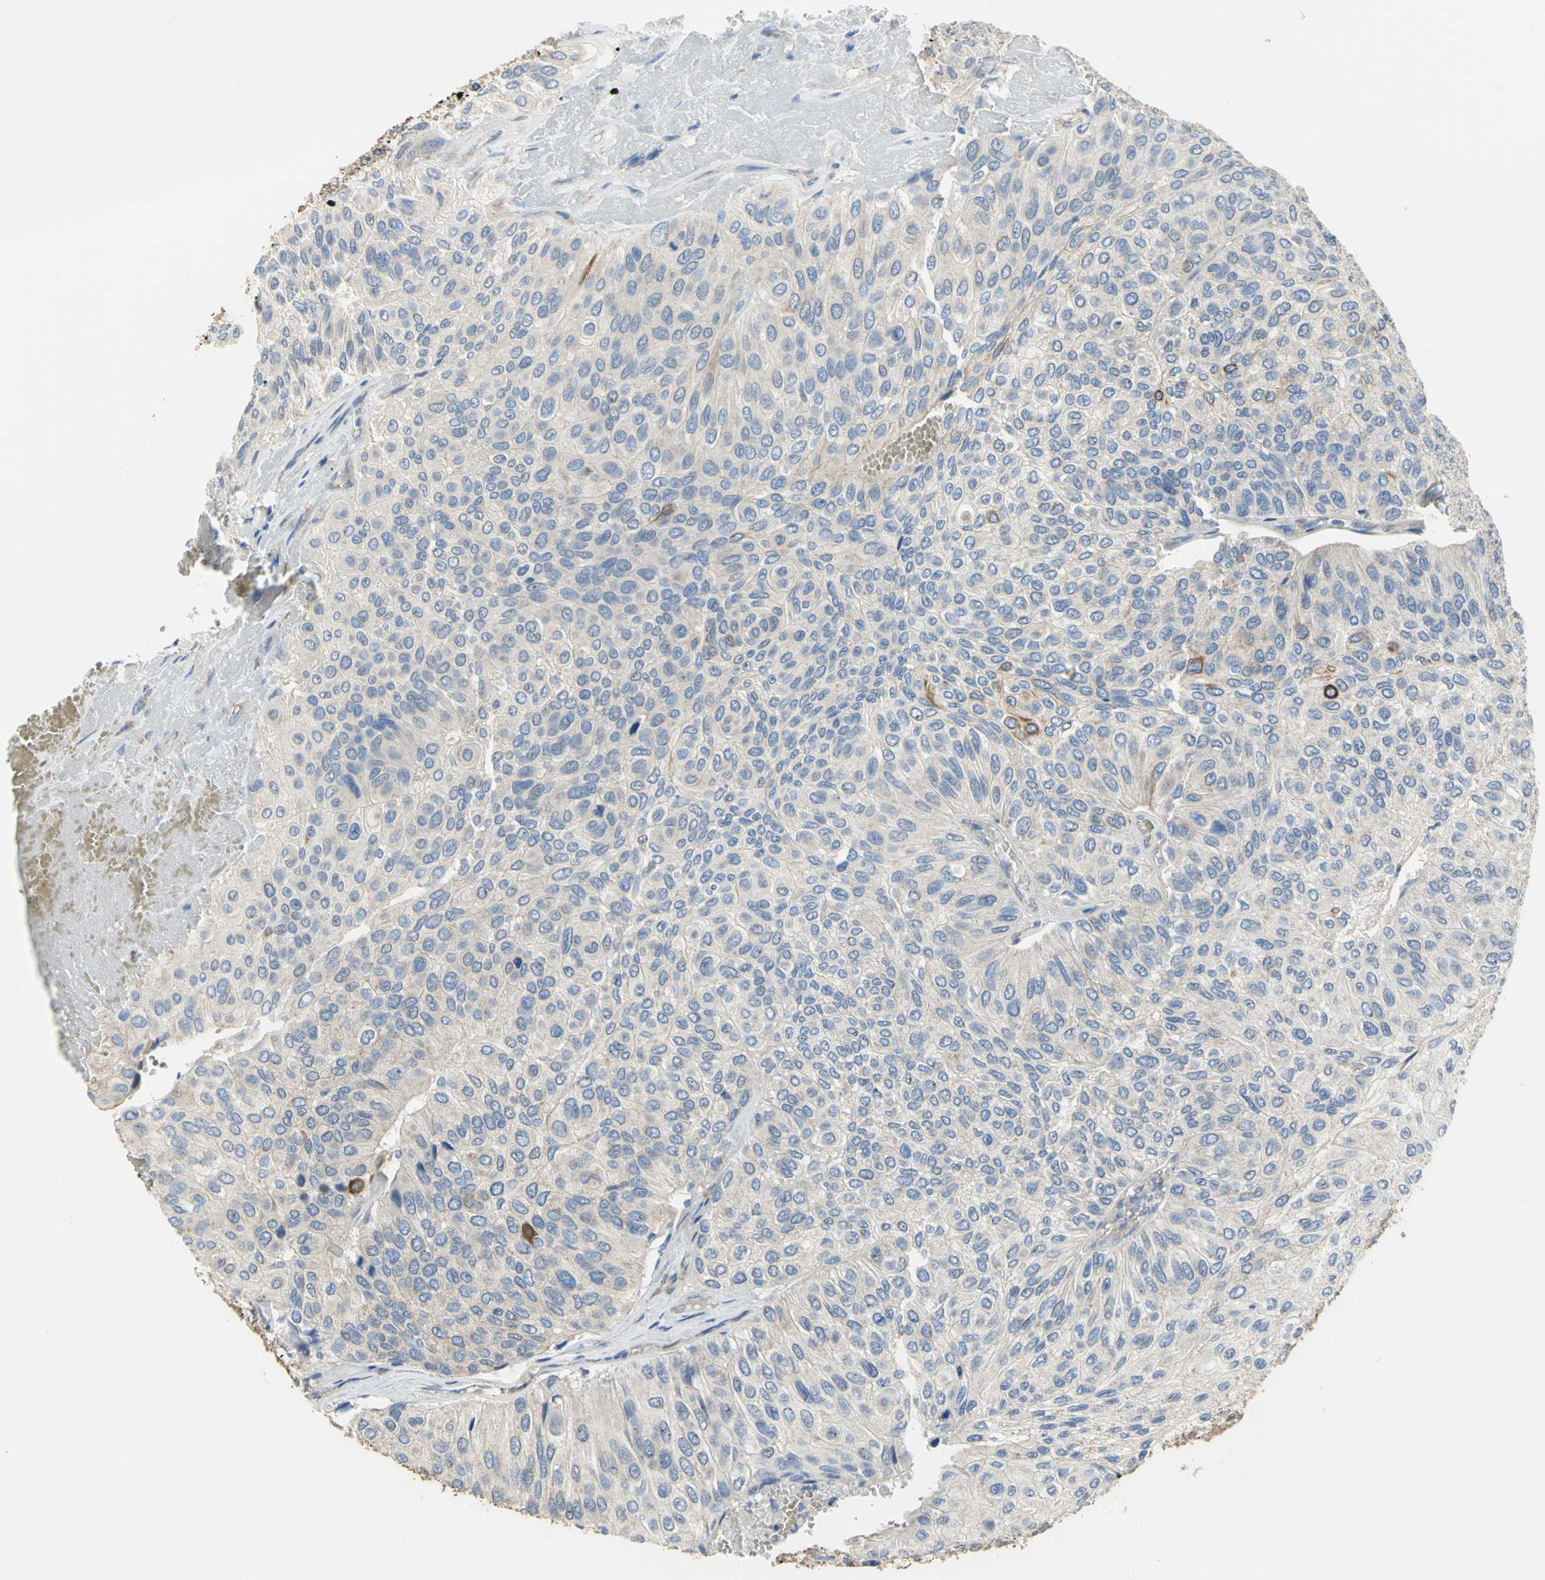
{"staining": {"intensity": "strong", "quantity": "<25%", "location": "cytoplasmic/membranous"}, "tissue": "urothelial cancer", "cell_type": "Tumor cells", "image_type": "cancer", "snomed": [{"axis": "morphology", "description": "Urothelial carcinoma, High grade"}, {"axis": "topography", "description": "Urinary bladder"}], "caption": "Protein staining of urothelial cancer tissue demonstrates strong cytoplasmic/membranous positivity in about <25% of tumor cells. Nuclei are stained in blue.", "gene": "HTR1F", "patient": {"sex": "male", "age": 66}}